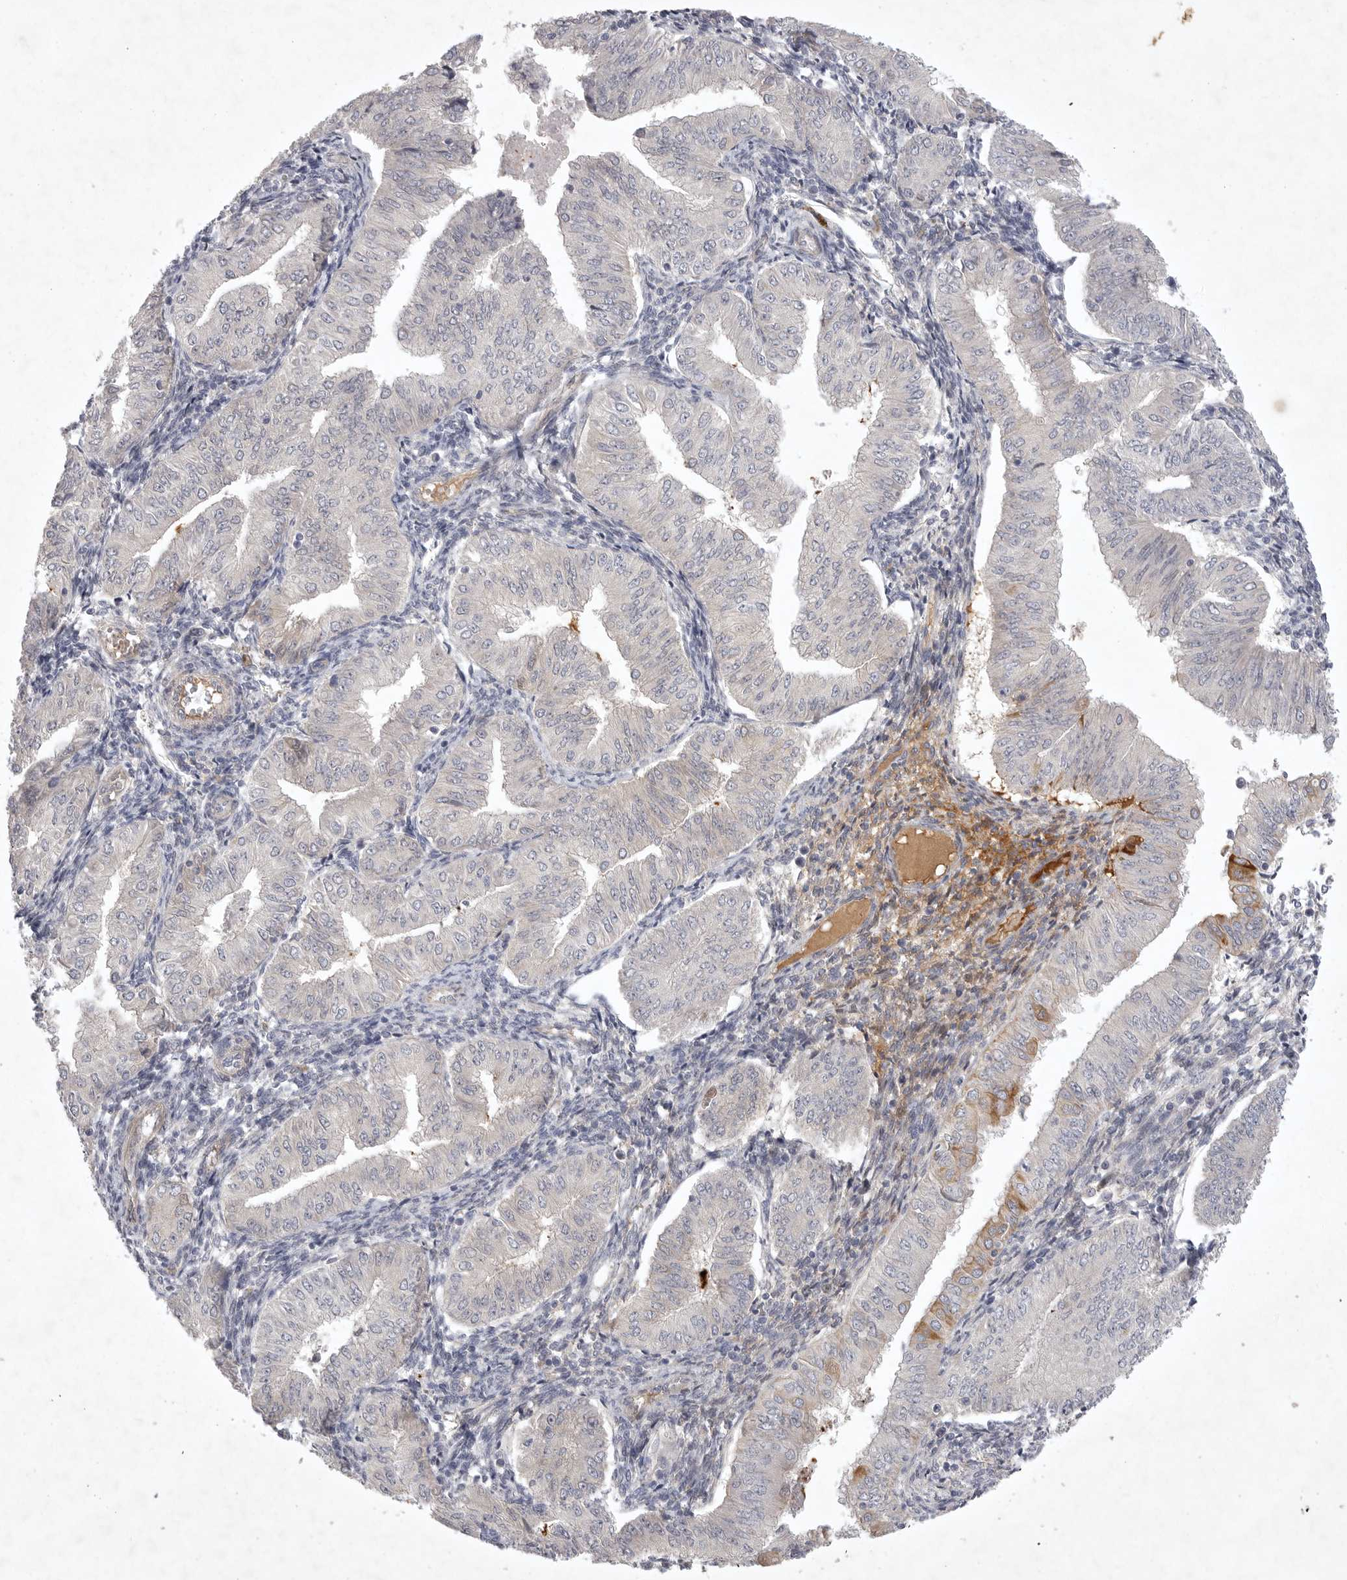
{"staining": {"intensity": "moderate", "quantity": "<25%", "location": "cytoplasmic/membranous"}, "tissue": "endometrial cancer", "cell_type": "Tumor cells", "image_type": "cancer", "snomed": [{"axis": "morphology", "description": "Normal tissue, NOS"}, {"axis": "morphology", "description": "Adenocarcinoma, NOS"}, {"axis": "topography", "description": "Endometrium"}], "caption": "Immunohistochemistry (DAB) staining of endometrial adenocarcinoma exhibits moderate cytoplasmic/membranous protein expression in about <25% of tumor cells.", "gene": "BZW2", "patient": {"sex": "female", "age": 53}}